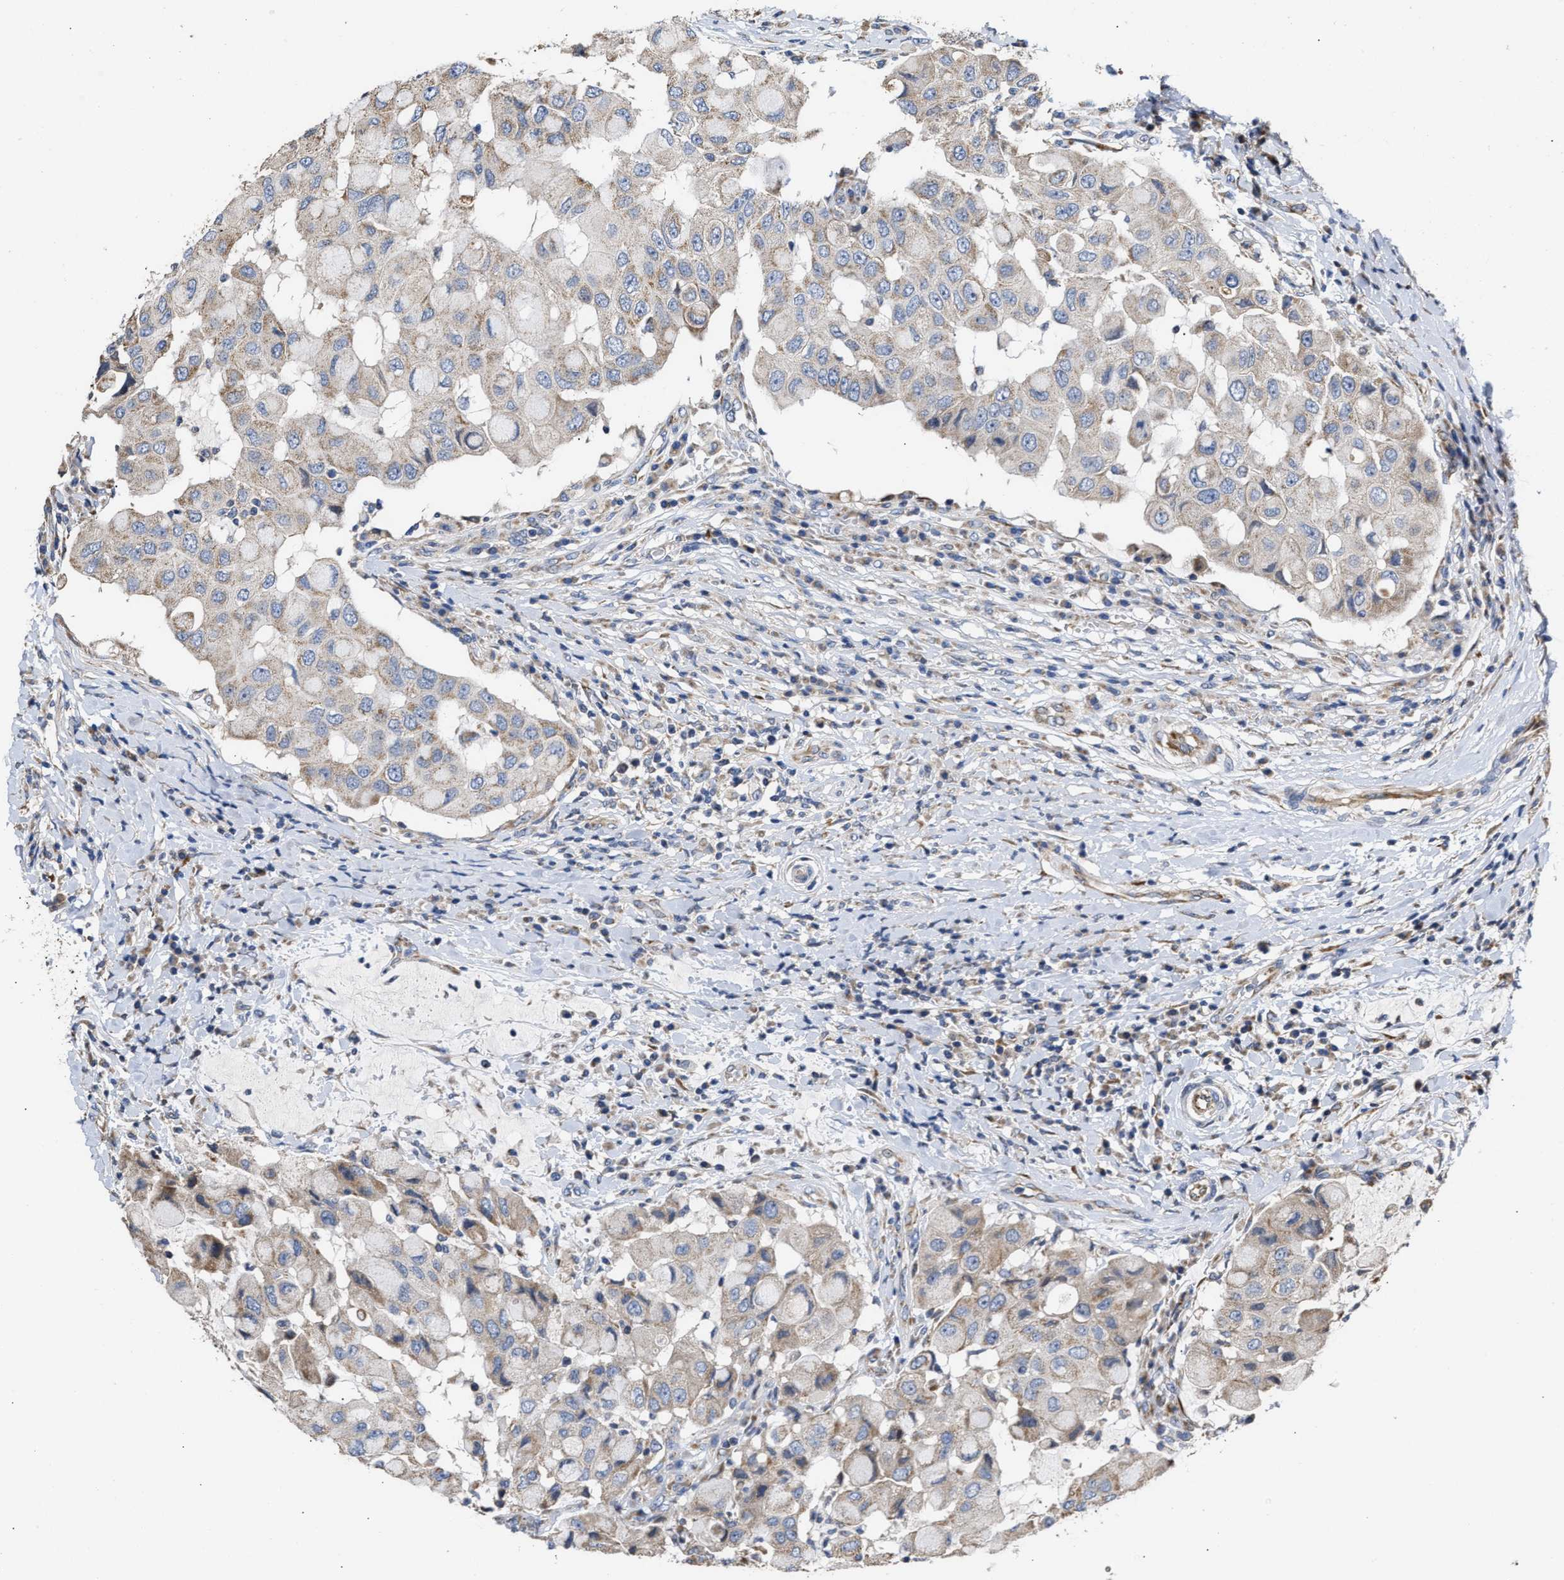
{"staining": {"intensity": "weak", "quantity": "<25%", "location": "cytoplasmic/membranous"}, "tissue": "breast cancer", "cell_type": "Tumor cells", "image_type": "cancer", "snomed": [{"axis": "morphology", "description": "Duct carcinoma"}, {"axis": "topography", "description": "Breast"}], "caption": "Human breast cancer (invasive ductal carcinoma) stained for a protein using immunohistochemistry (IHC) reveals no staining in tumor cells.", "gene": "MALSU1", "patient": {"sex": "female", "age": 27}}